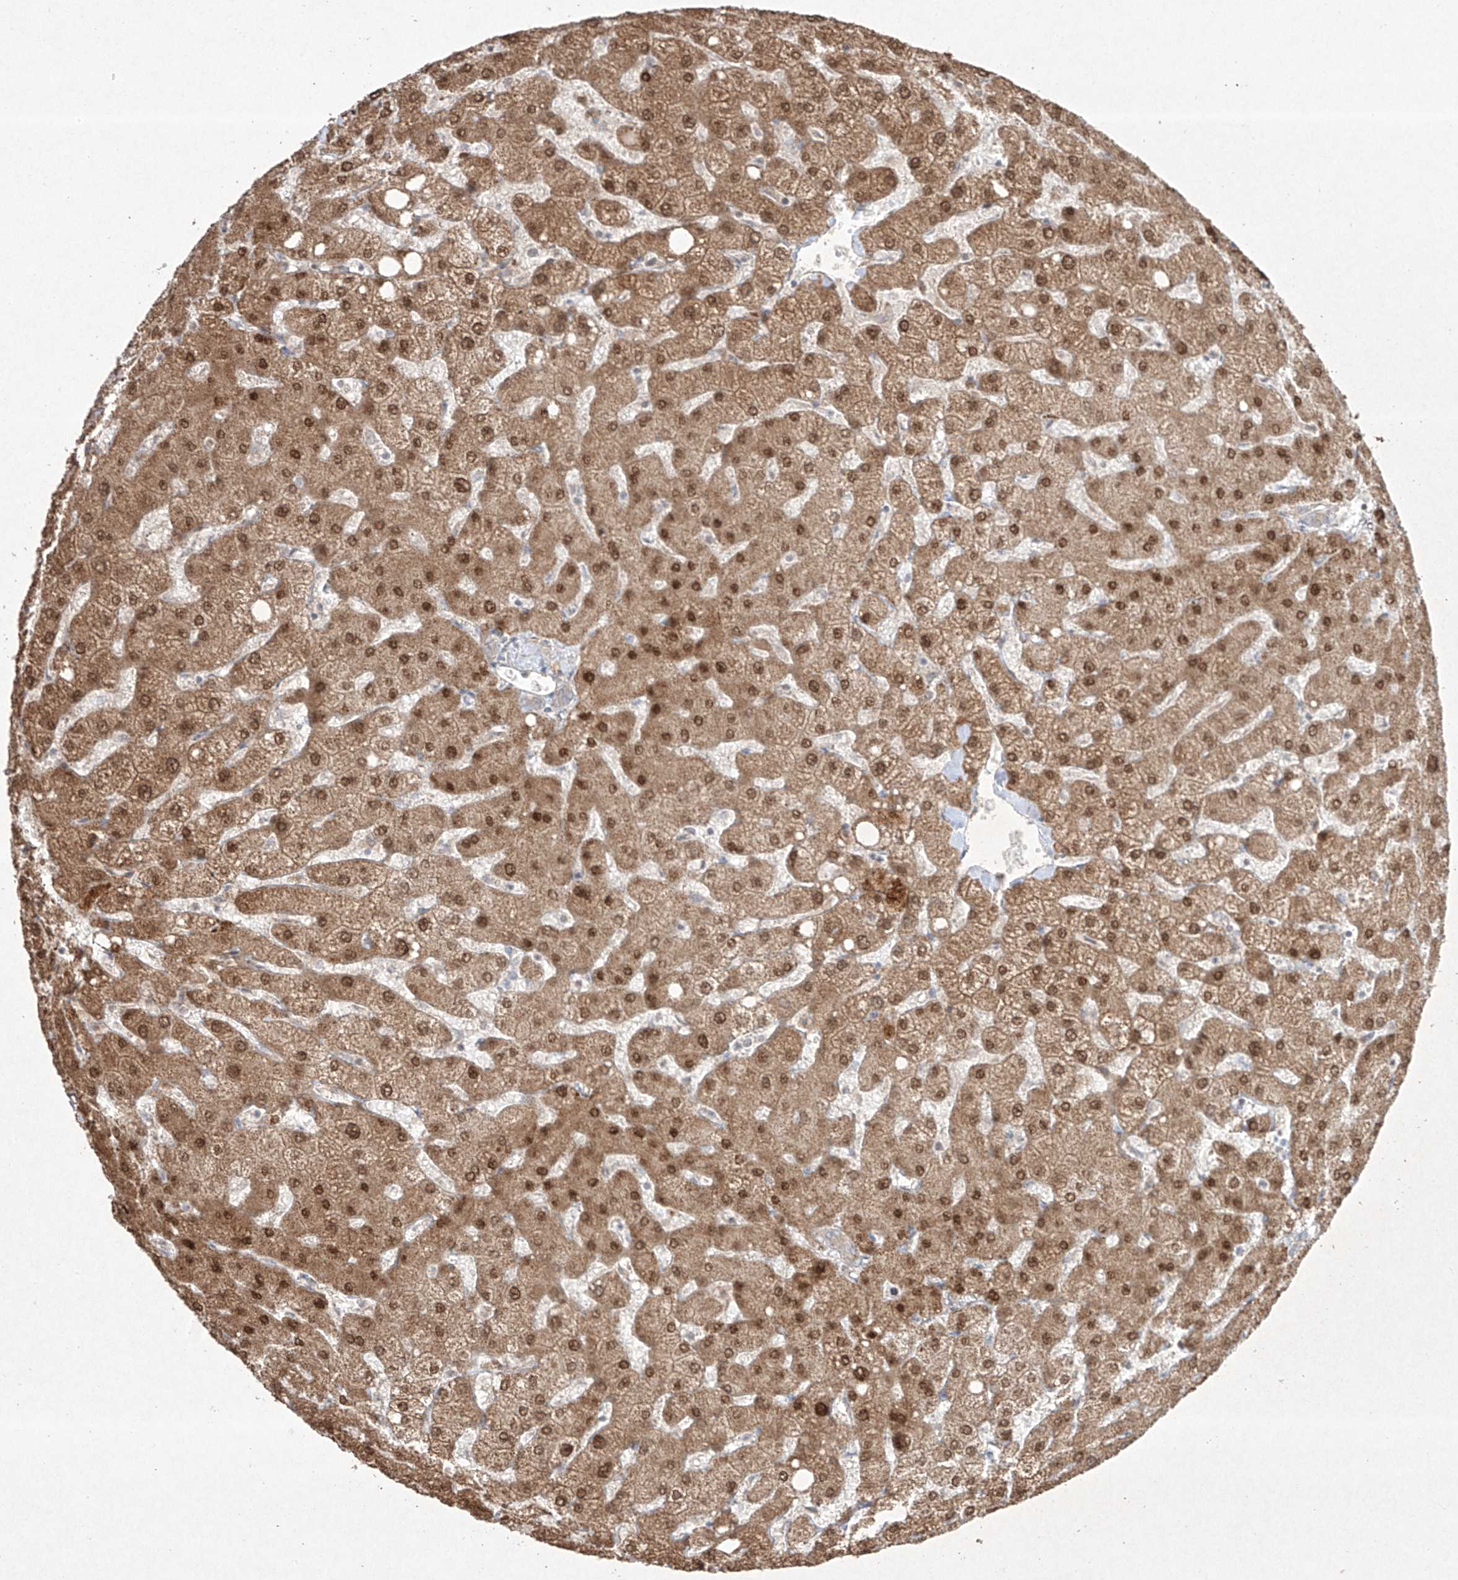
{"staining": {"intensity": "weak", "quantity": ">75%", "location": "cytoplasmic/membranous"}, "tissue": "liver", "cell_type": "Cholangiocytes", "image_type": "normal", "snomed": [{"axis": "morphology", "description": "Normal tissue, NOS"}, {"axis": "topography", "description": "Liver"}], "caption": "An IHC image of unremarkable tissue is shown. Protein staining in brown shows weak cytoplasmic/membranous positivity in liver within cholangiocytes. Using DAB (brown) and hematoxylin (blue) stains, captured at high magnification using brightfield microscopy.", "gene": "KDM1B", "patient": {"sex": "female", "age": 54}}